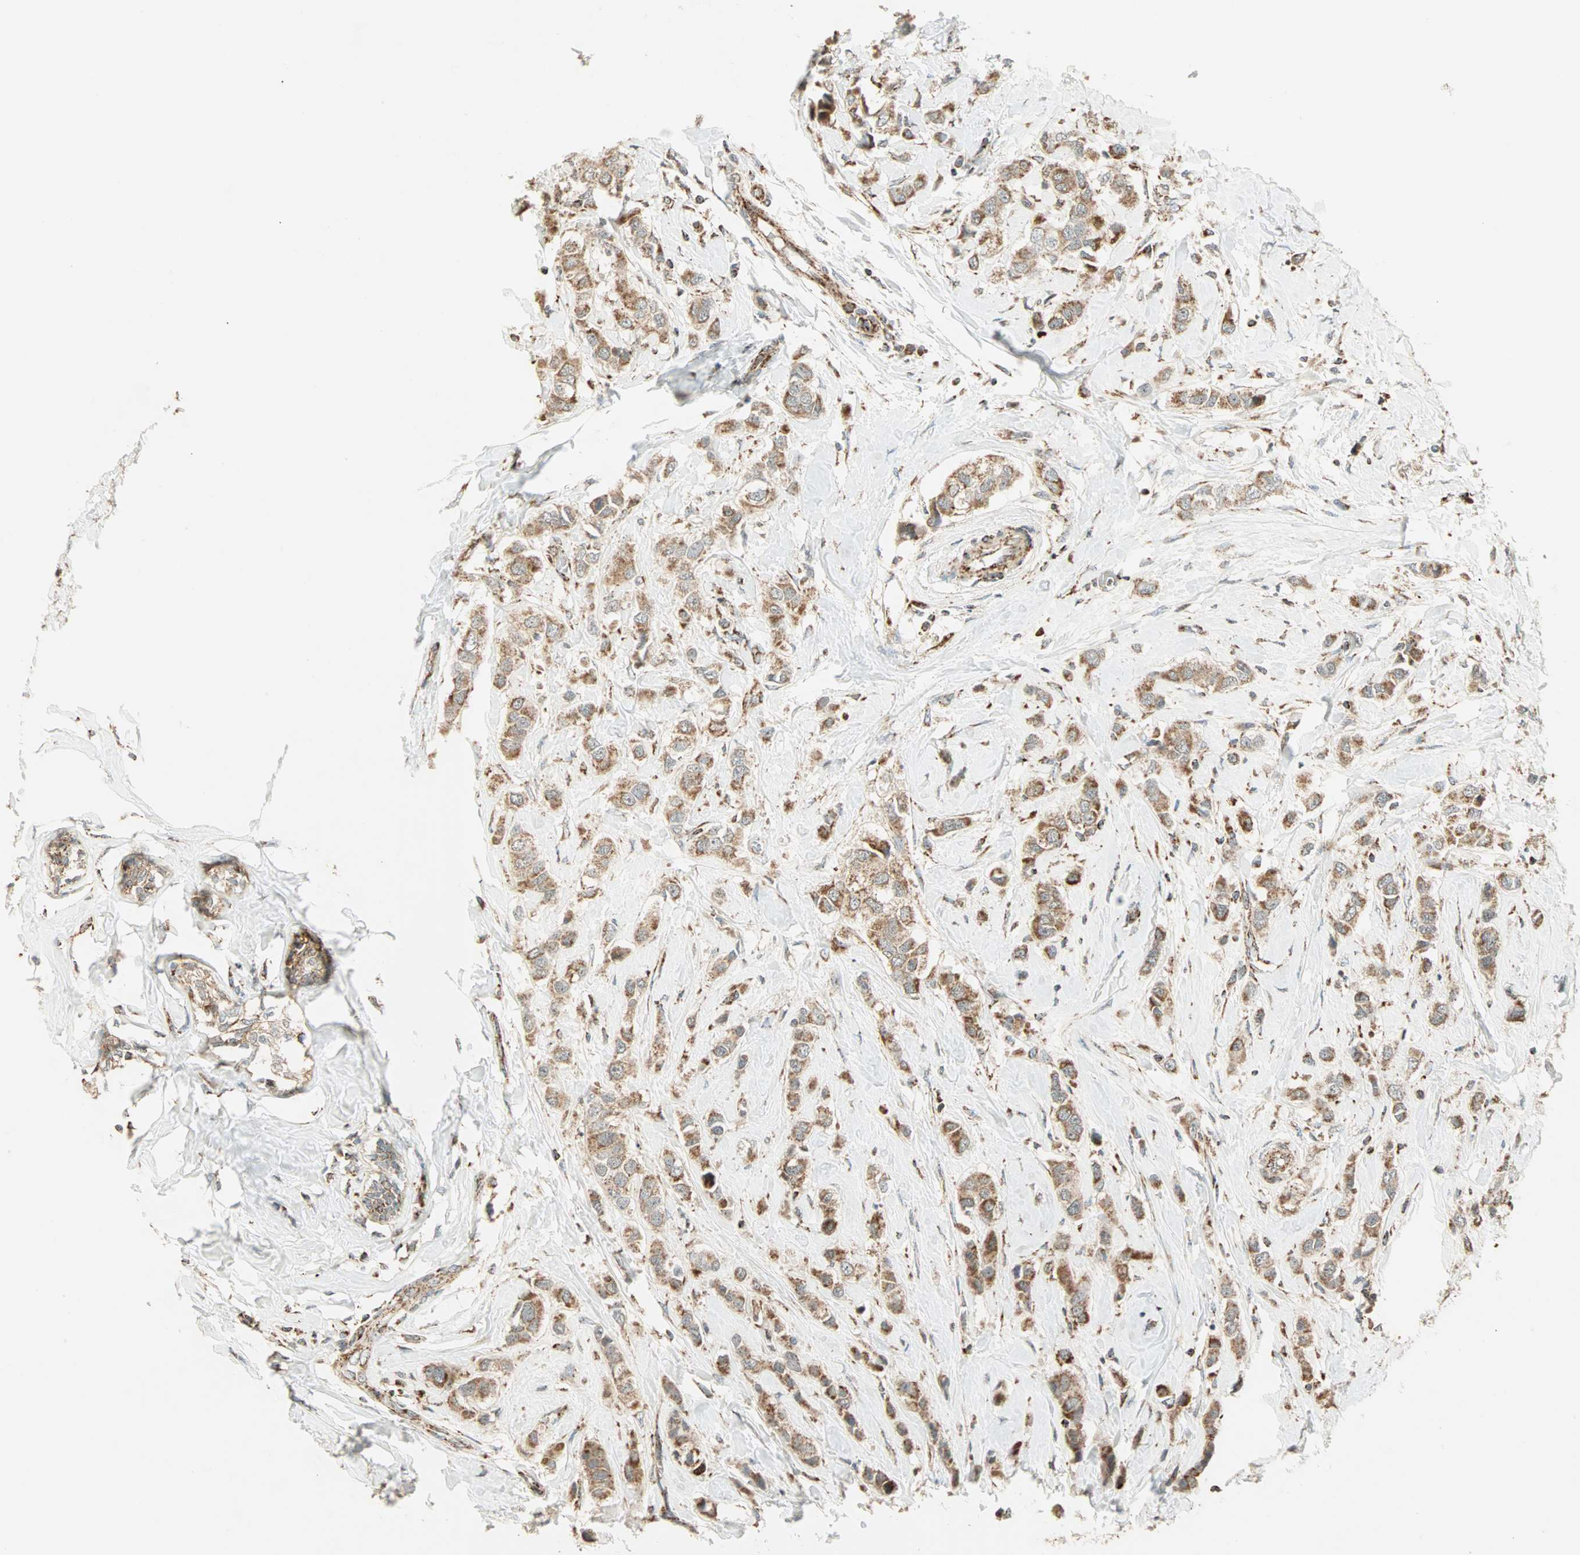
{"staining": {"intensity": "weak", "quantity": ">75%", "location": "cytoplasmic/membranous"}, "tissue": "breast cancer", "cell_type": "Tumor cells", "image_type": "cancer", "snomed": [{"axis": "morphology", "description": "Duct carcinoma"}, {"axis": "topography", "description": "Breast"}], "caption": "A brown stain highlights weak cytoplasmic/membranous staining of a protein in human breast cancer (intraductal carcinoma) tumor cells.", "gene": "SPRY4", "patient": {"sex": "female", "age": 50}}